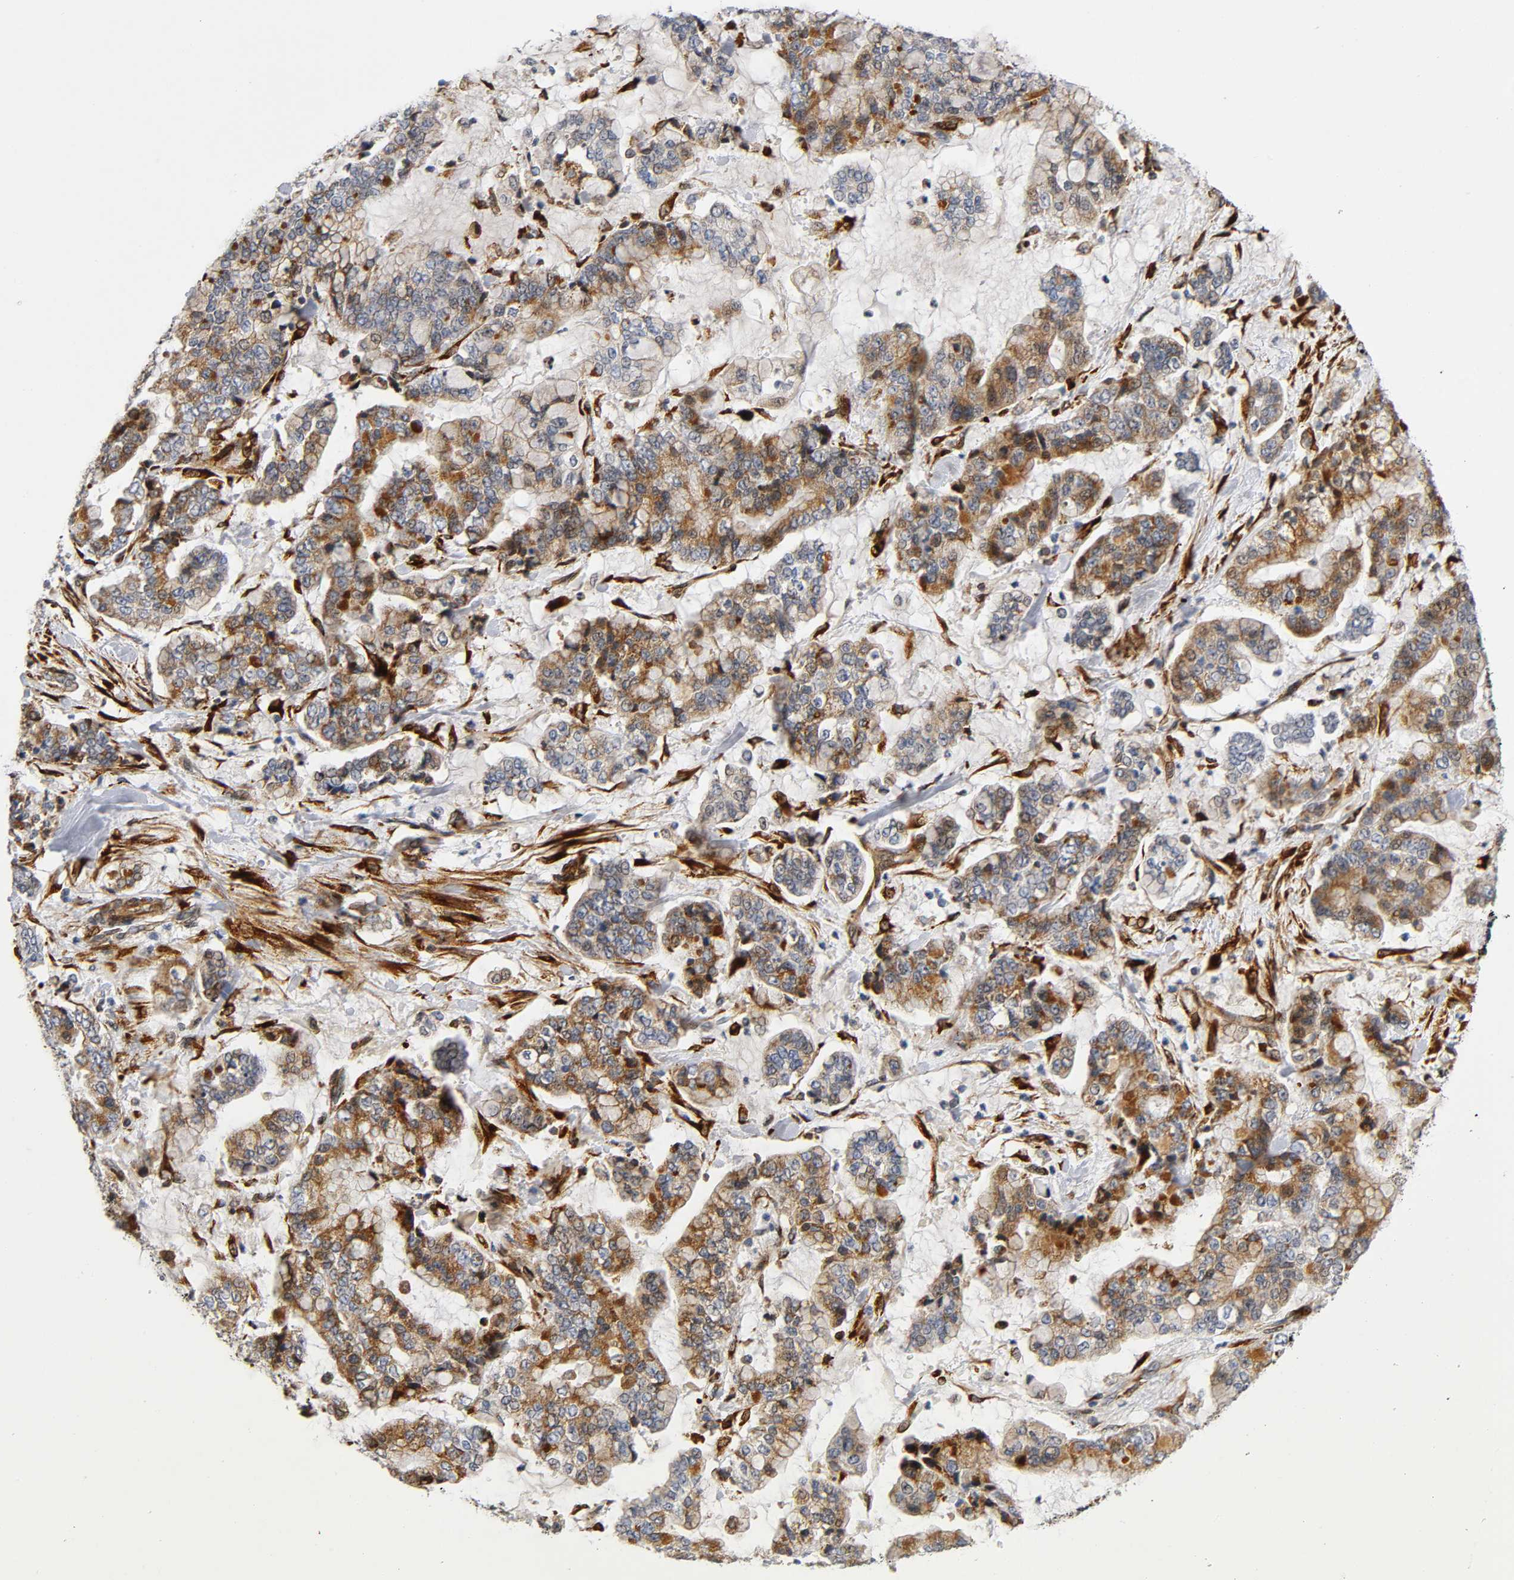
{"staining": {"intensity": "strong", "quantity": ">75%", "location": "cytoplasmic/membranous"}, "tissue": "stomach cancer", "cell_type": "Tumor cells", "image_type": "cancer", "snomed": [{"axis": "morphology", "description": "Normal tissue, NOS"}, {"axis": "morphology", "description": "Adenocarcinoma, NOS"}, {"axis": "topography", "description": "Stomach, upper"}, {"axis": "topography", "description": "Stomach"}], "caption": "The immunohistochemical stain labels strong cytoplasmic/membranous positivity in tumor cells of stomach cancer (adenocarcinoma) tissue.", "gene": "SOS2", "patient": {"sex": "male", "age": 76}}